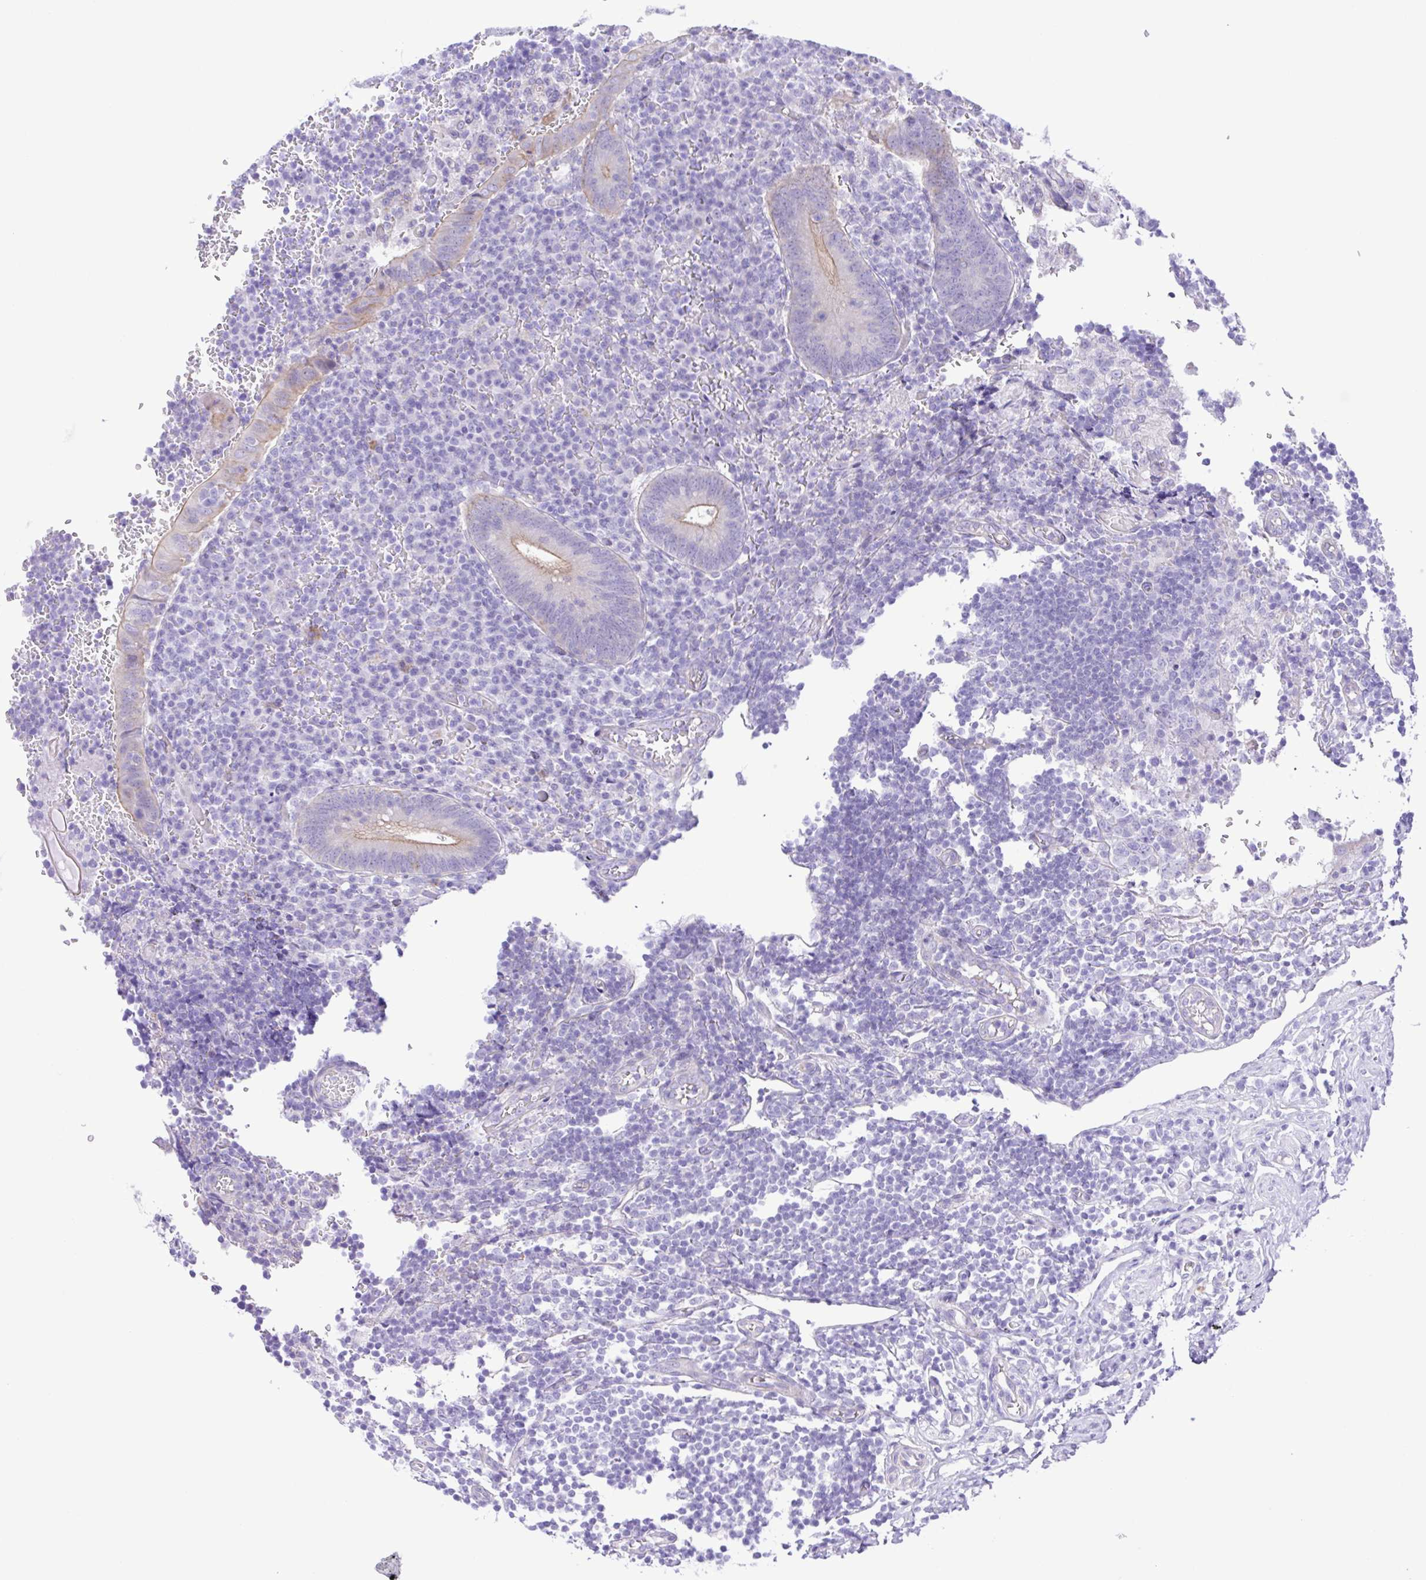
{"staining": {"intensity": "weak", "quantity": "25%-75%", "location": "cytoplasmic/membranous"}, "tissue": "appendix", "cell_type": "Glandular cells", "image_type": "normal", "snomed": [{"axis": "morphology", "description": "Normal tissue, NOS"}, {"axis": "topography", "description": "Appendix"}], "caption": "Protein analysis of benign appendix demonstrates weak cytoplasmic/membranous staining in approximately 25%-75% of glandular cells.", "gene": "CYP11A1", "patient": {"sex": "male", "age": 18}}